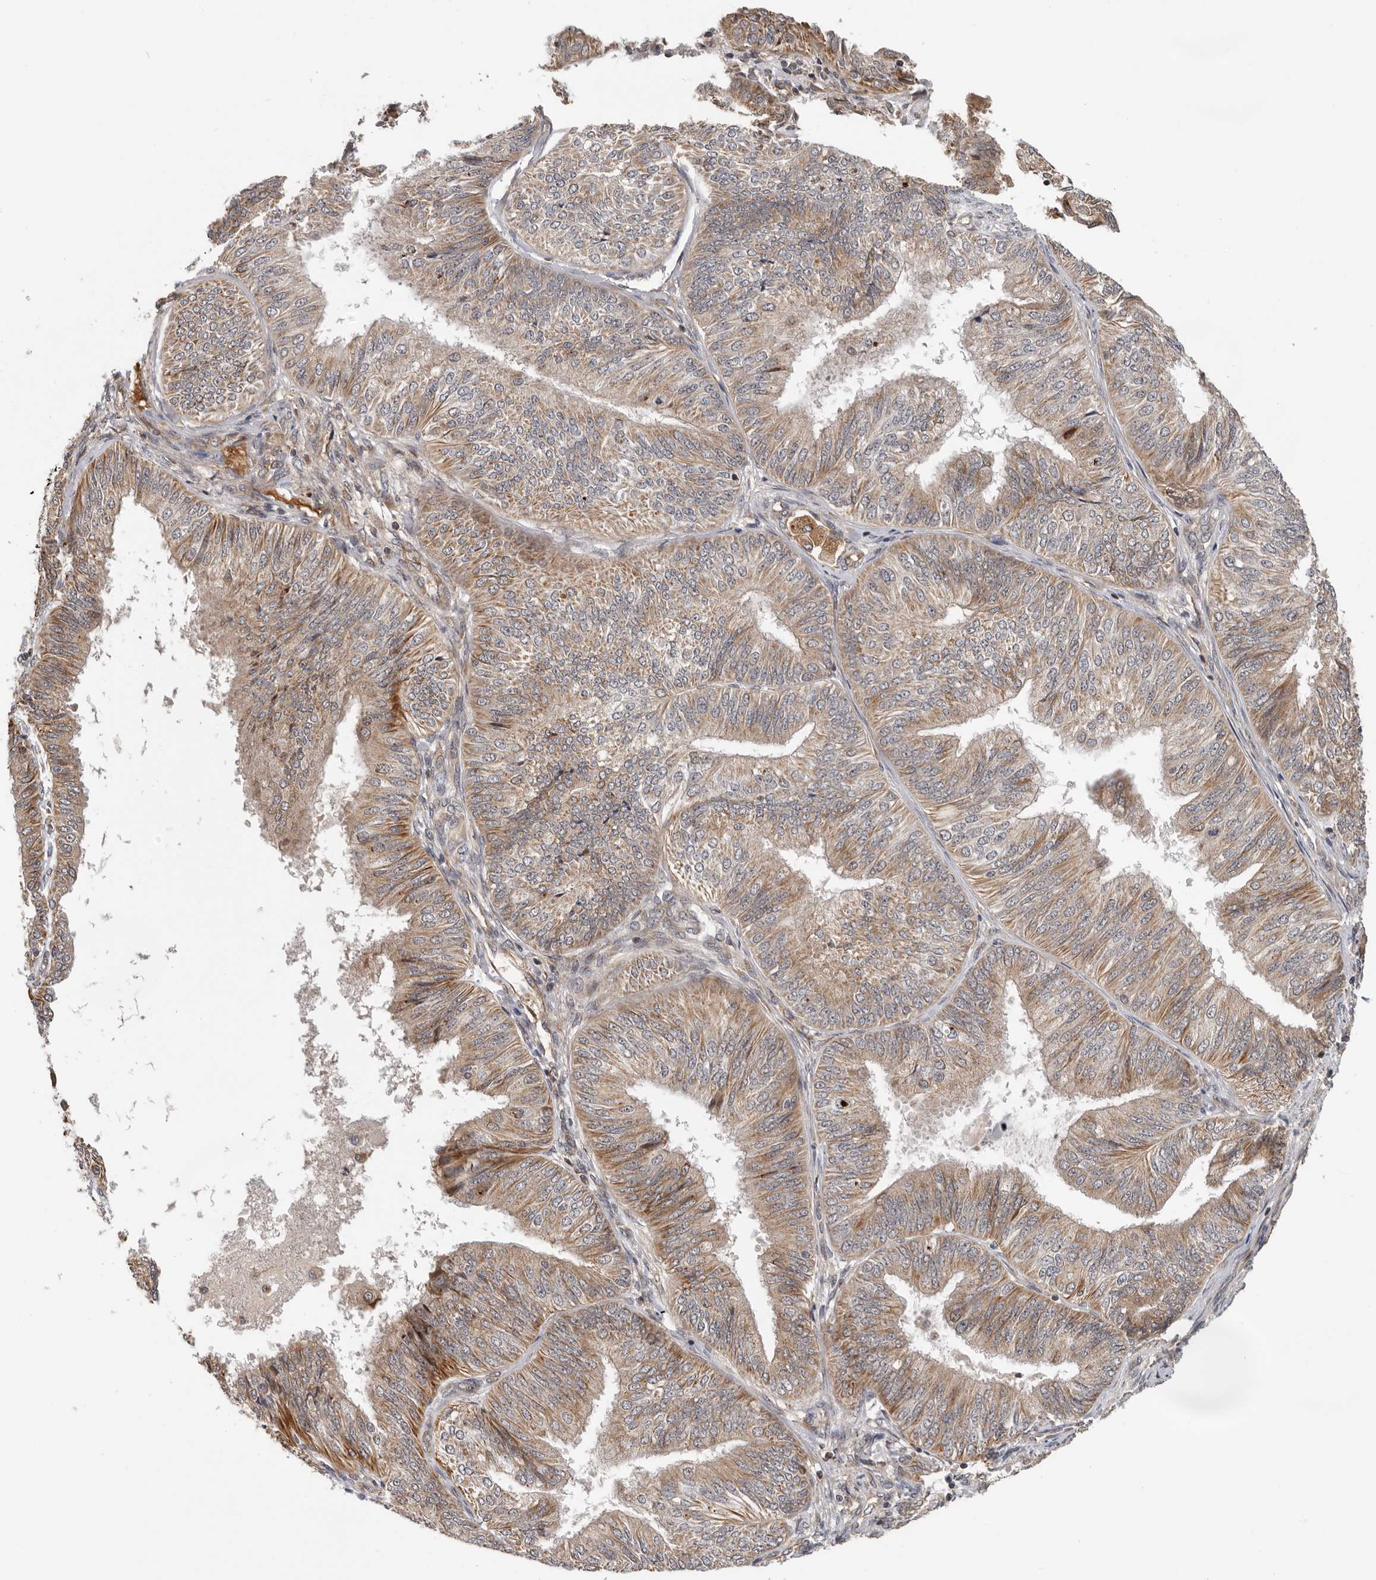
{"staining": {"intensity": "moderate", "quantity": ">75%", "location": "cytoplasmic/membranous"}, "tissue": "endometrial cancer", "cell_type": "Tumor cells", "image_type": "cancer", "snomed": [{"axis": "morphology", "description": "Adenocarcinoma, NOS"}, {"axis": "topography", "description": "Endometrium"}], "caption": "Endometrial adenocarcinoma was stained to show a protein in brown. There is medium levels of moderate cytoplasmic/membranous staining in about >75% of tumor cells. Using DAB (brown) and hematoxylin (blue) stains, captured at high magnification using brightfield microscopy.", "gene": "RNF157", "patient": {"sex": "female", "age": 58}}